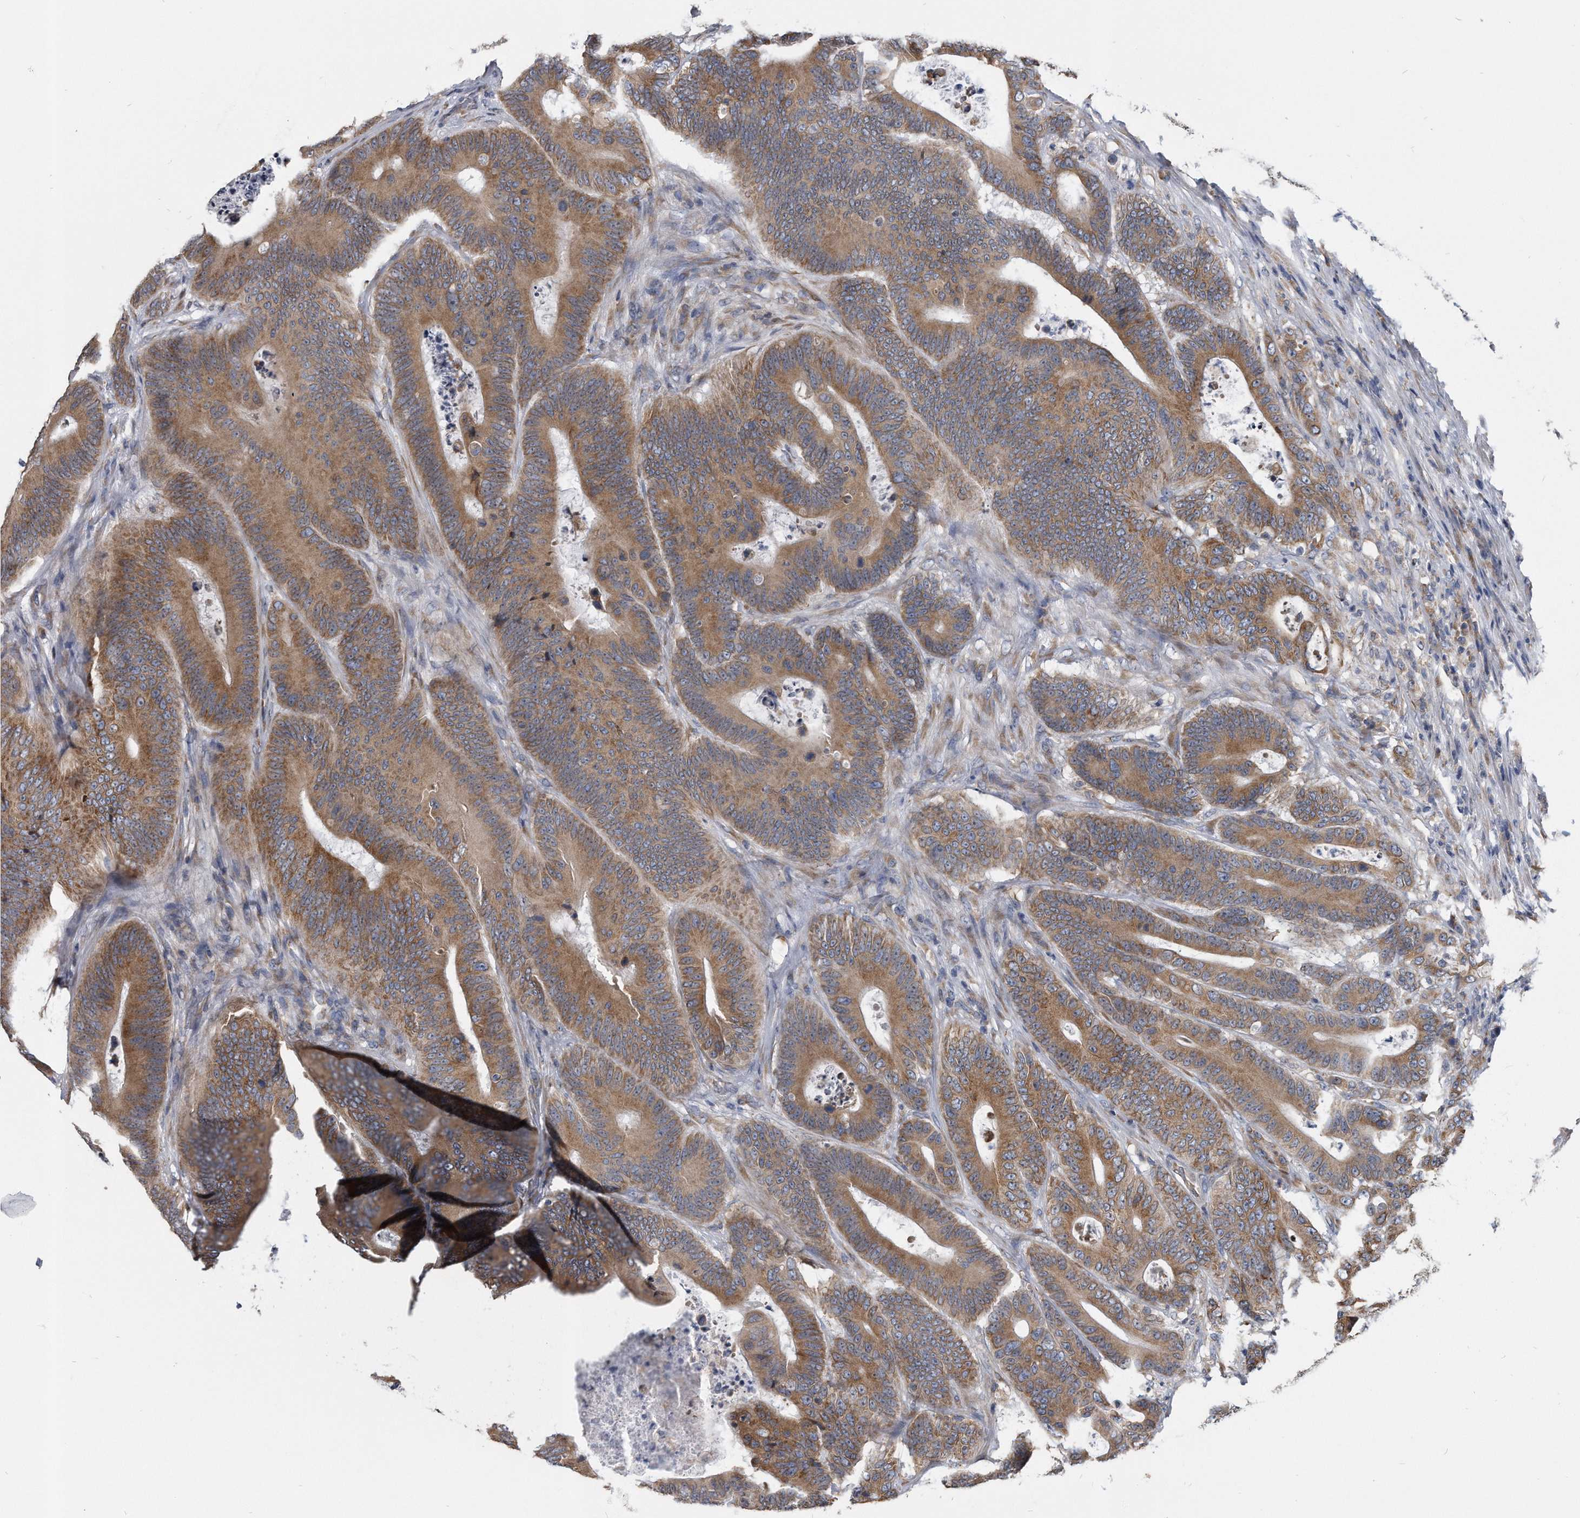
{"staining": {"intensity": "moderate", "quantity": ">75%", "location": "cytoplasmic/membranous"}, "tissue": "colorectal cancer", "cell_type": "Tumor cells", "image_type": "cancer", "snomed": [{"axis": "morphology", "description": "Adenocarcinoma, NOS"}, {"axis": "topography", "description": "Colon"}], "caption": "IHC histopathology image of colorectal cancer stained for a protein (brown), which shows medium levels of moderate cytoplasmic/membranous expression in approximately >75% of tumor cells.", "gene": "CCDC47", "patient": {"sex": "male", "age": 83}}